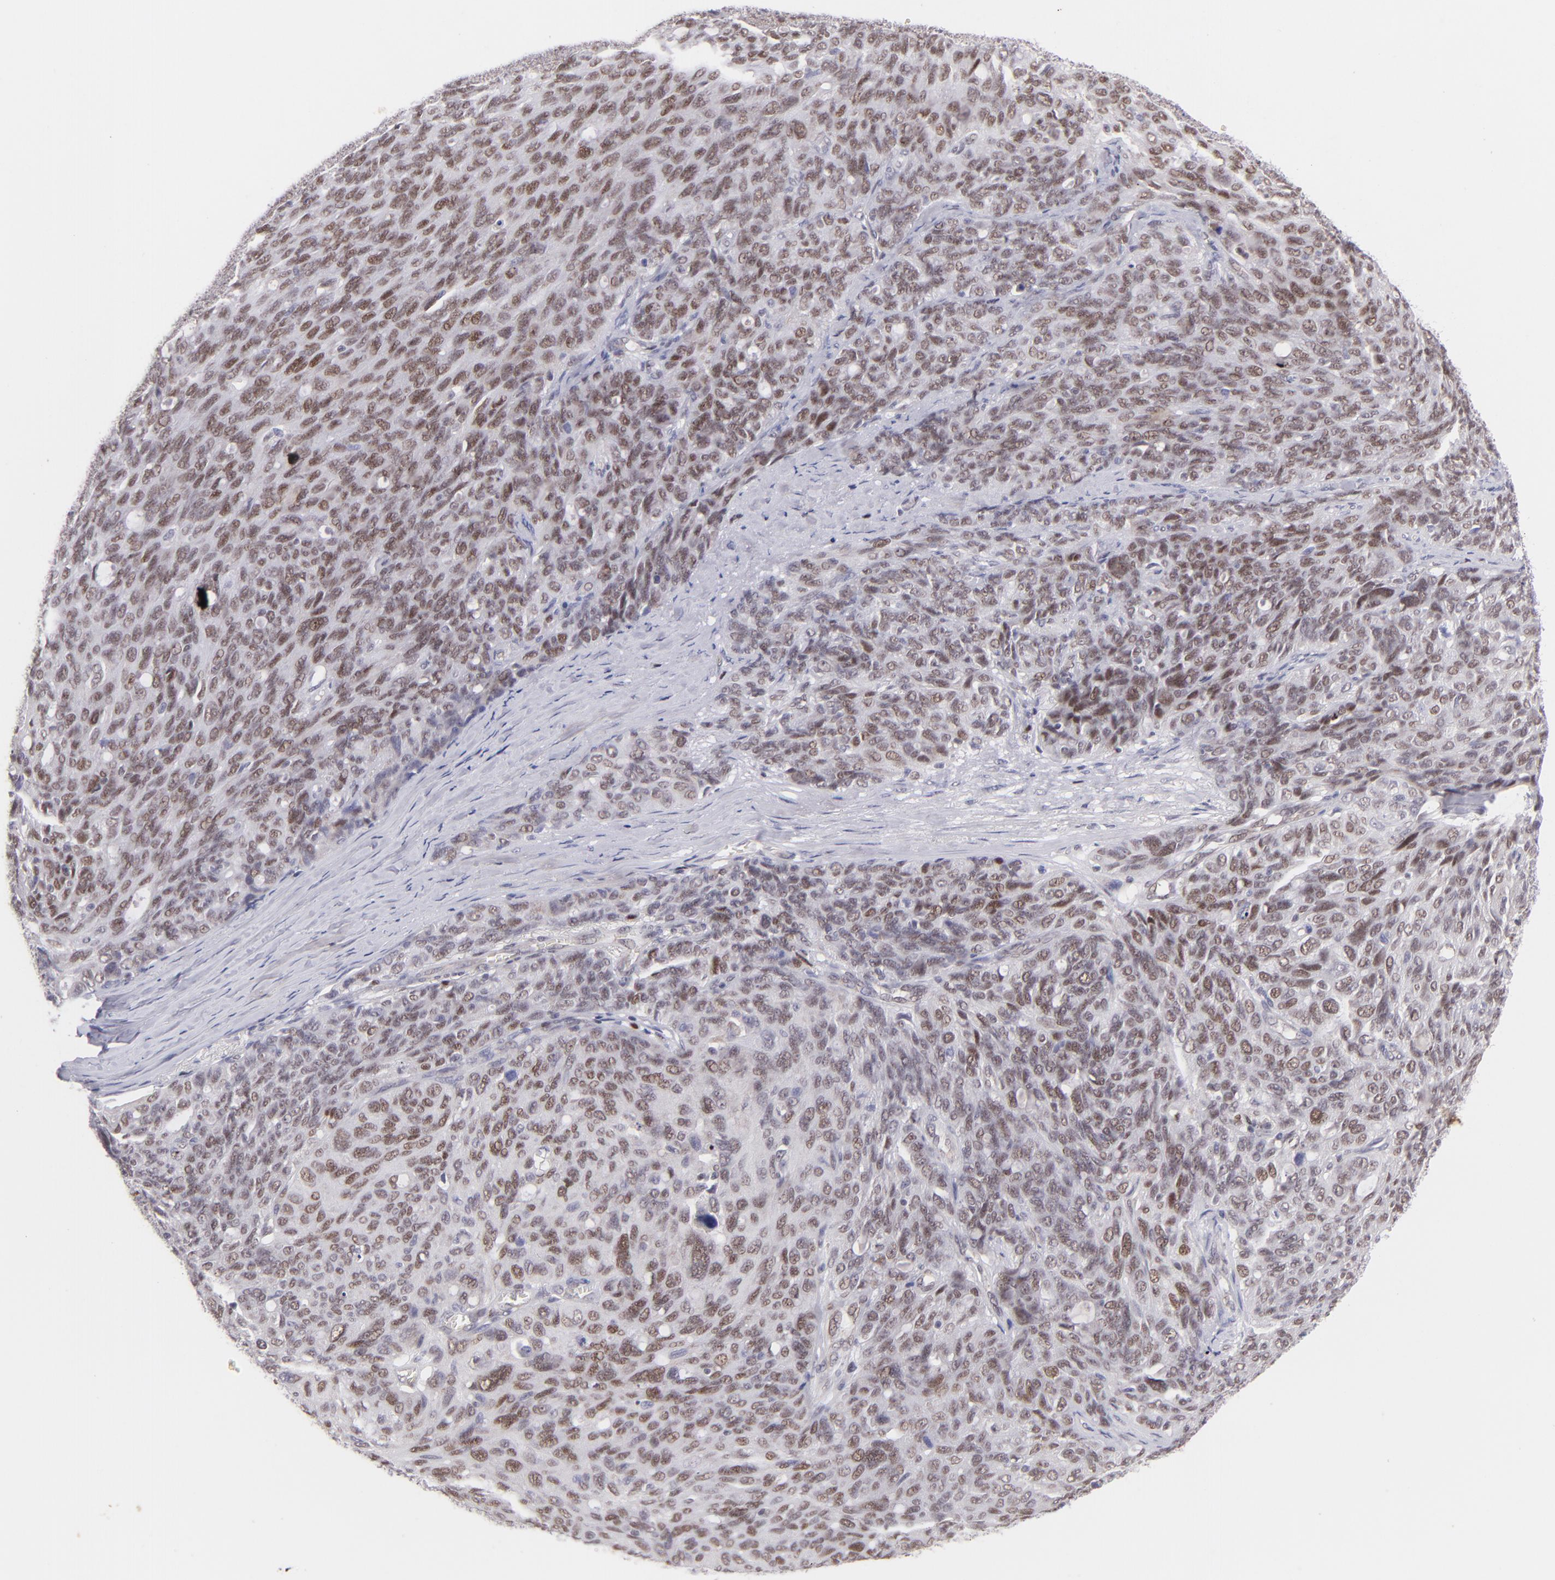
{"staining": {"intensity": "weak", "quantity": ">75%", "location": "nuclear"}, "tissue": "ovarian cancer", "cell_type": "Tumor cells", "image_type": "cancer", "snomed": [{"axis": "morphology", "description": "Carcinoma, endometroid"}, {"axis": "topography", "description": "Ovary"}], "caption": "Brown immunohistochemical staining in ovarian cancer (endometroid carcinoma) demonstrates weak nuclear staining in approximately >75% of tumor cells.", "gene": "POU2F1", "patient": {"sex": "female", "age": 60}}